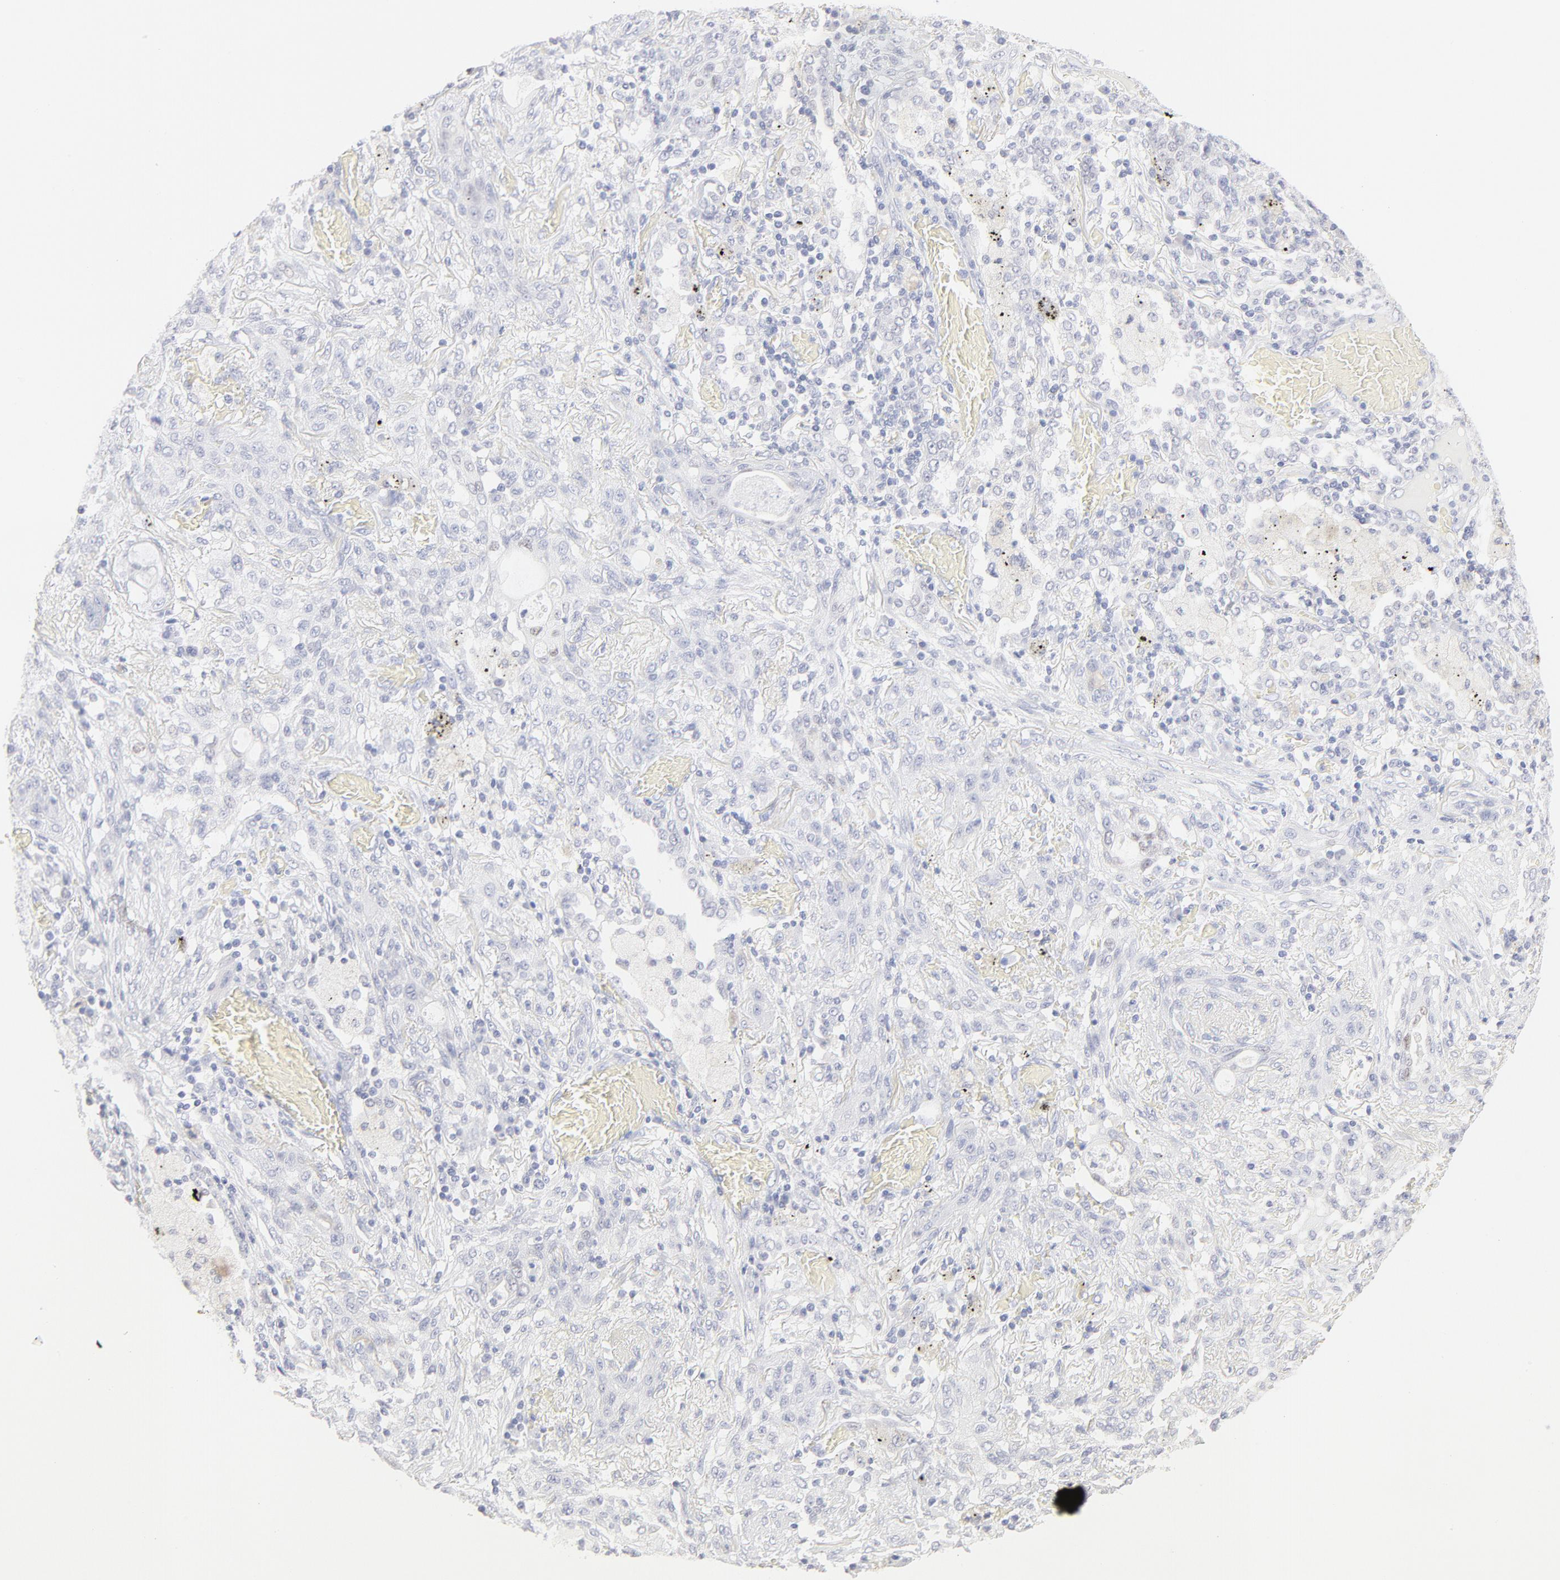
{"staining": {"intensity": "weak", "quantity": "<25%", "location": "nuclear"}, "tissue": "lung cancer", "cell_type": "Tumor cells", "image_type": "cancer", "snomed": [{"axis": "morphology", "description": "Squamous cell carcinoma, NOS"}, {"axis": "topography", "description": "Lung"}], "caption": "Histopathology image shows no significant protein staining in tumor cells of lung squamous cell carcinoma.", "gene": "ELF3", "patient": {"sex": "female", "age": 47}}